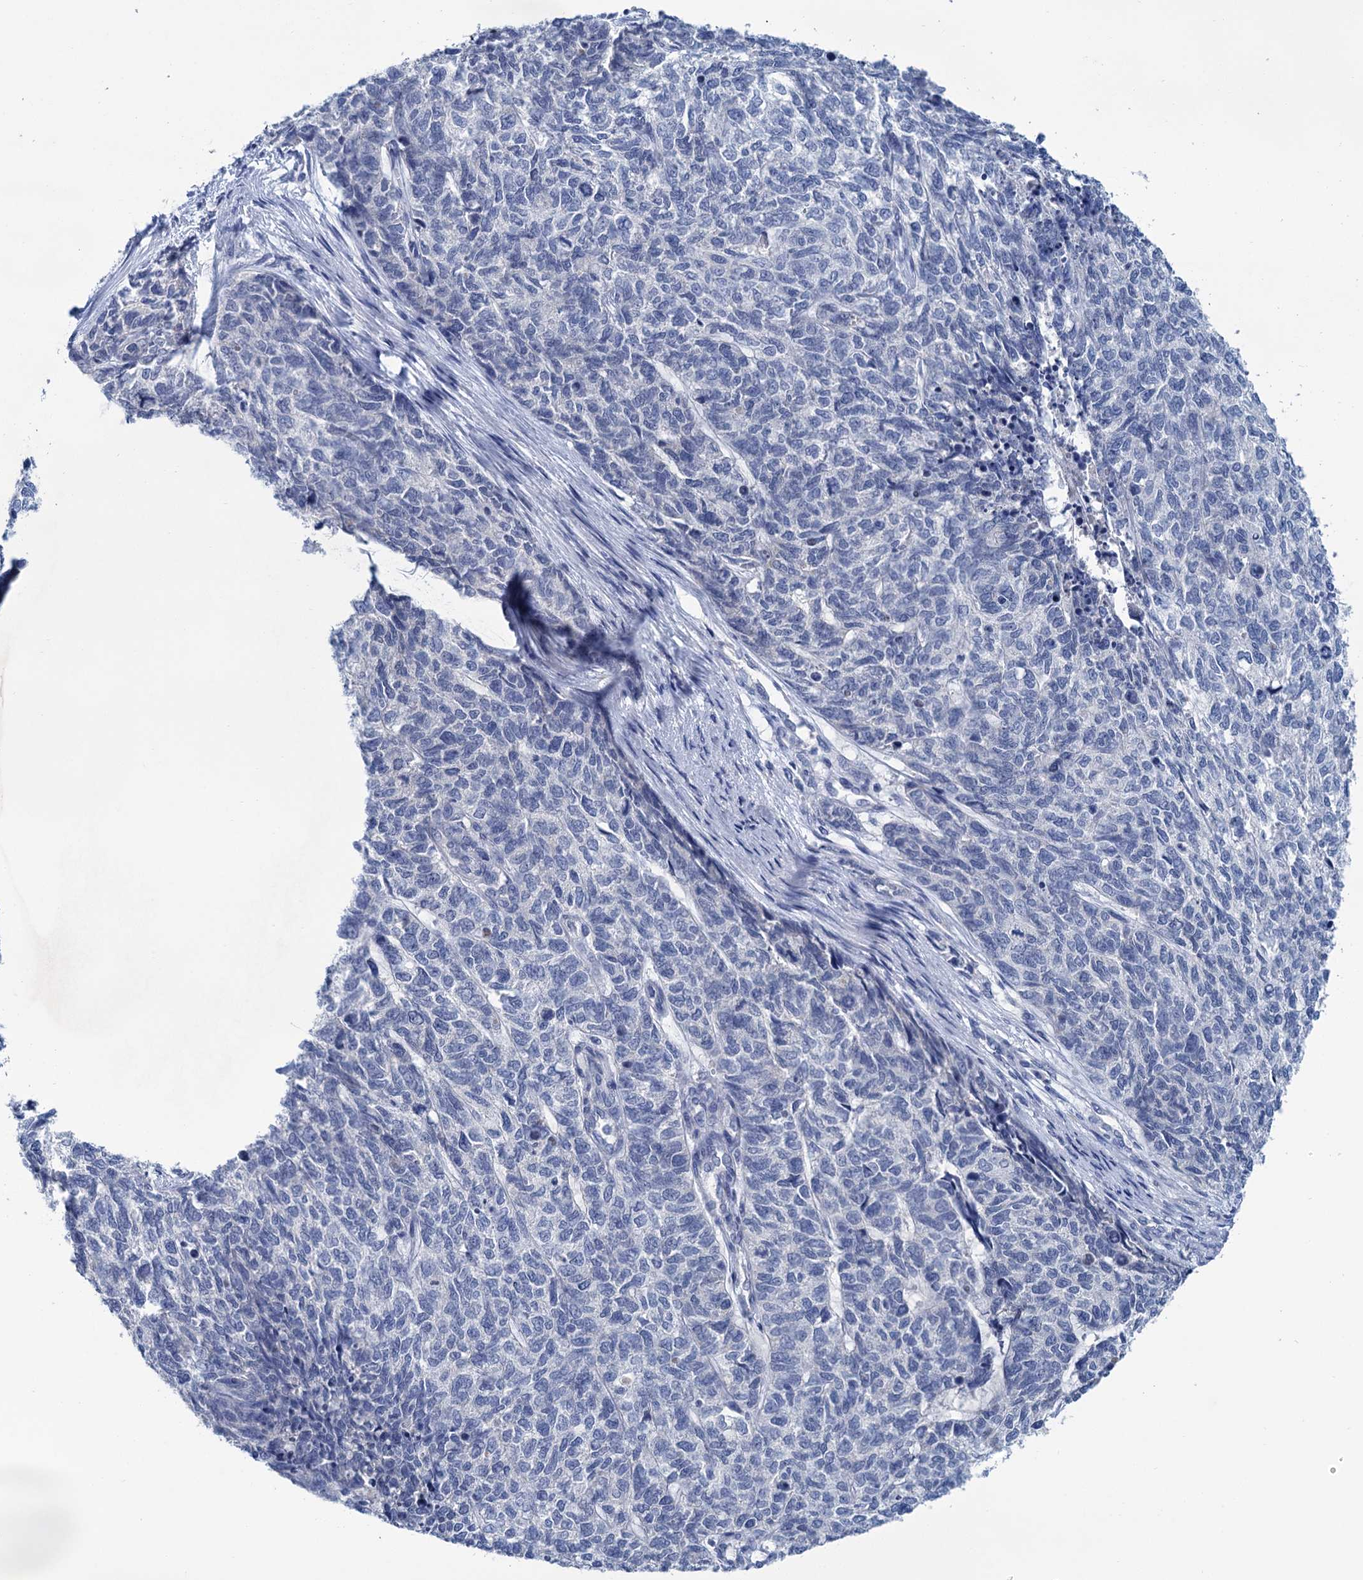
{"staining": {"intensity": "negative", "quantity": "none", "location": "none"}, "tissue": "cervical cancer", "cell_type": "Tumor cells", "image_type": "cancer", "snomed": [{"axis": "morphology", "description": "Squamous cell carcinoma, NOS"}, {"axis": "topography", "description": "Cervix"}], "caption": "Immunohistochemical staining of cervical cancer (squamous cell carcinoma) reveals no significant staining in tumor cells. (Stains: DAB immunohistochemistry with hematoxylin counter stain, Microscopy: brightfield microscopy at high magnification).", "gene": "MYOZ3", "patient": {"sex": "female", "age": 63}}